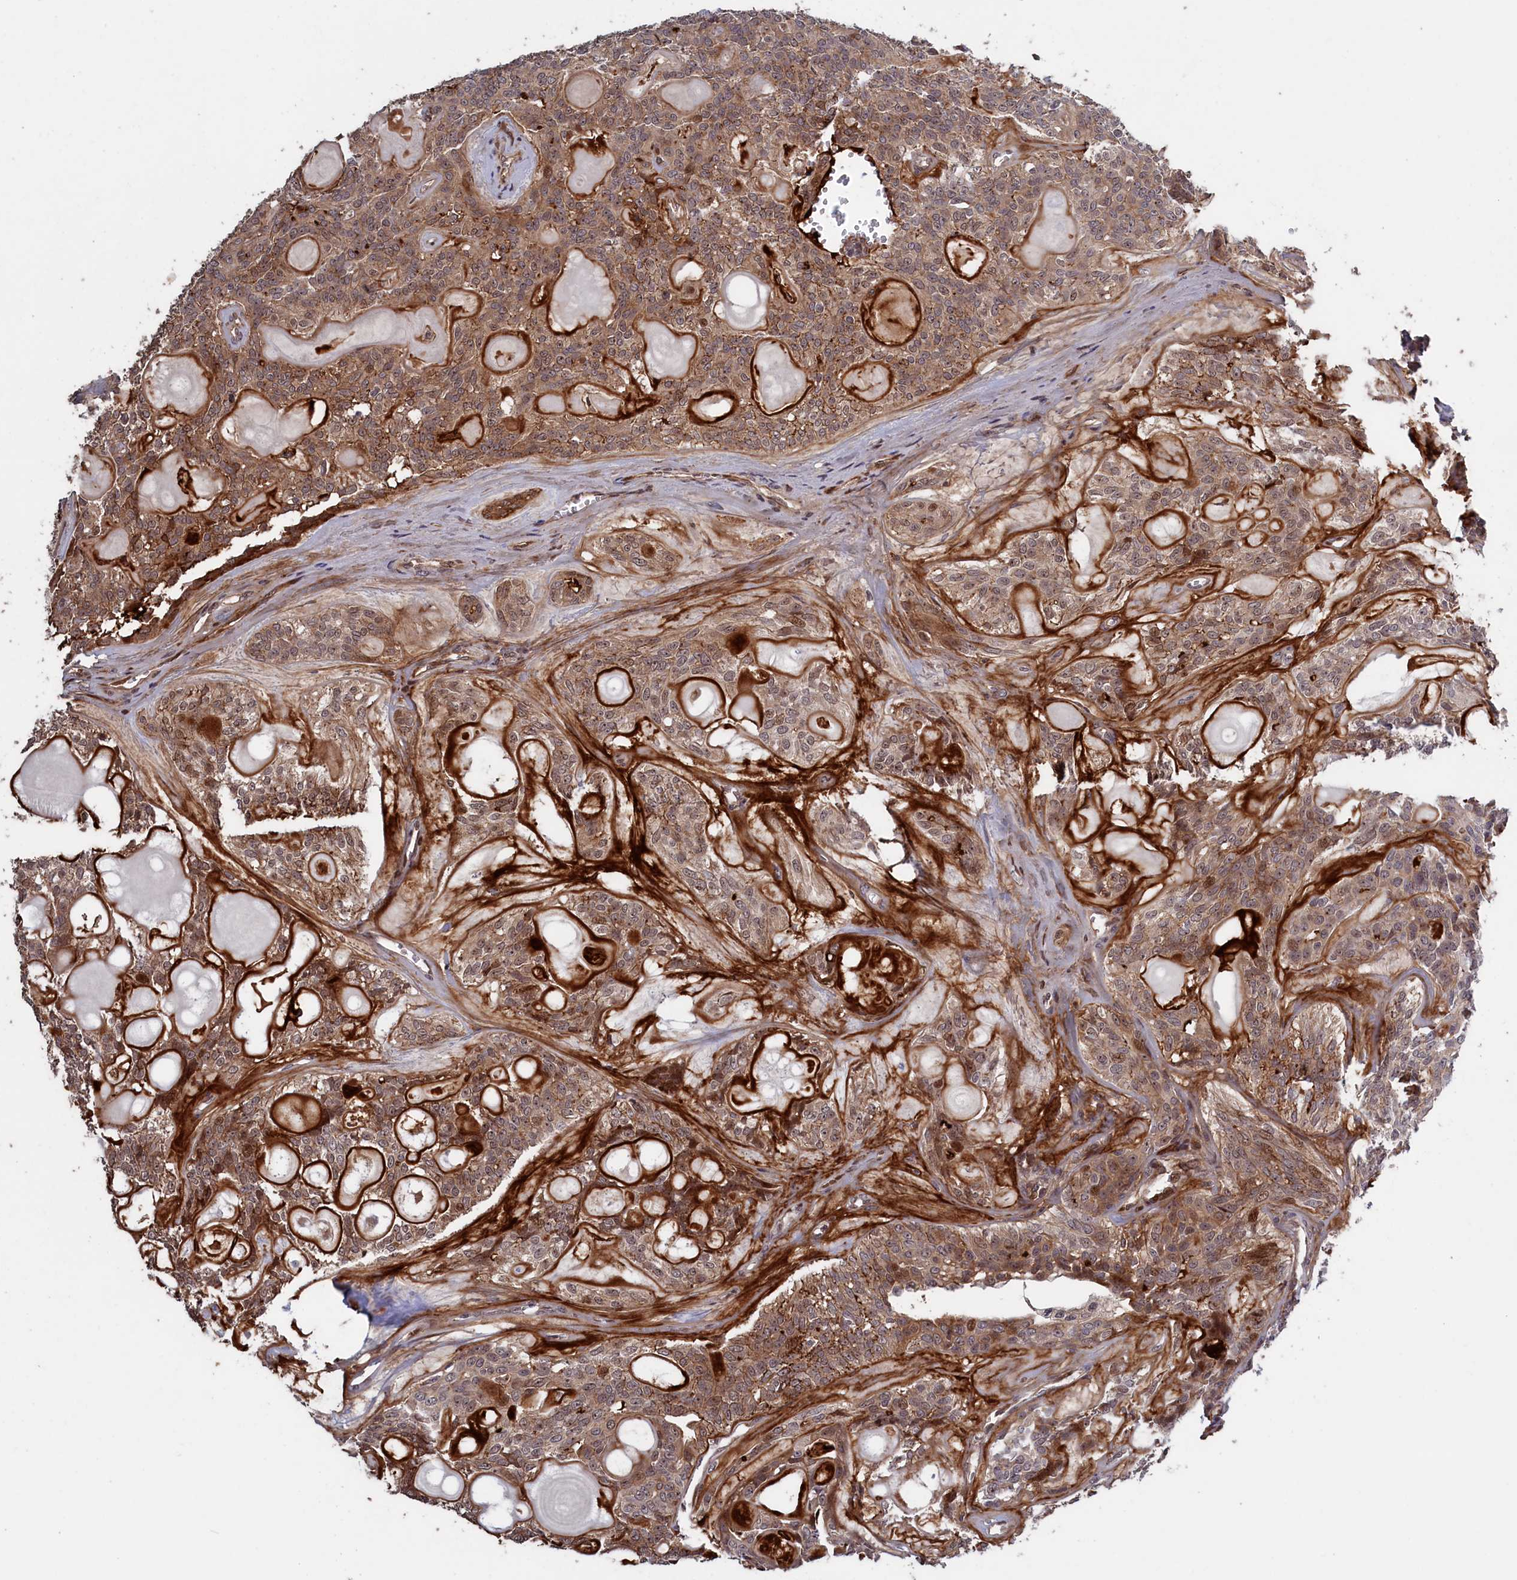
{"staining": {"intensity": "moderate", "quantity": ">75%", "location": "cytoplasmic/membranous"}, "tissue": "head and neck cancer", "cell_type": "Tumor cells", "image_type": "cancer", "snomed": [{"axis": "morphology", "description": "Adenocarcinoma, NOS"}, {"axis": "topography", "description": "Head-Neck"}], "caption": "Immunohistochemistry (IHC) of human head and neck cancer displays medium levels of moderate cytoplasmic/membranous positivity in approximately >75% of tumor cells.", "gene": "LSG1", "patient": {"sex": "male", "age": 66}}